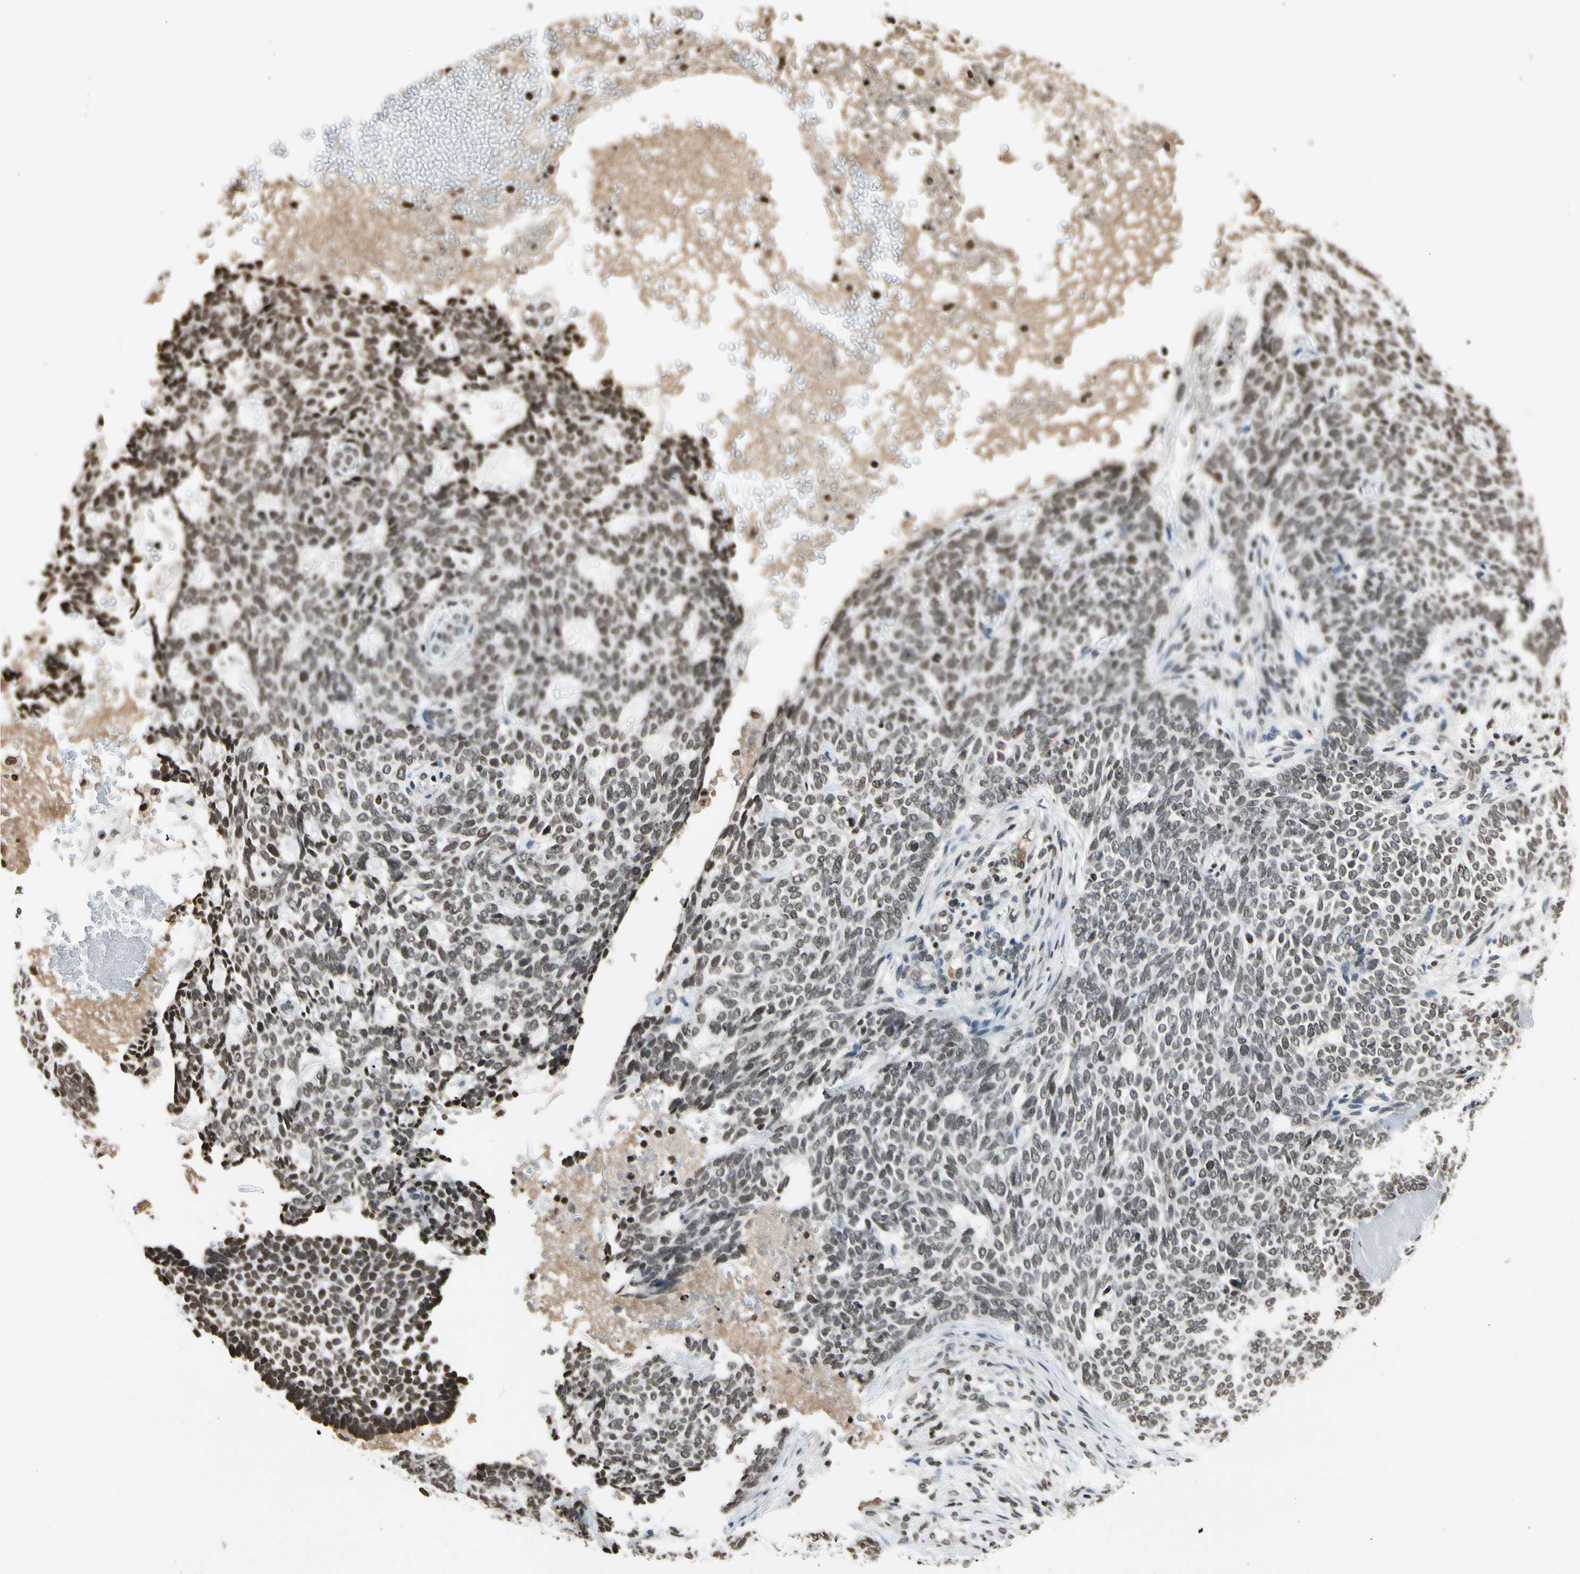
{"staining": {"intensity": "weak", "quantity": "25%-75%", "location": "nuclear"}, "tissue": "skin cancer", "cell_type": "Tumor cells", "image_type": "cancer", "snomed": [{"axis": "morphology", "description": "Basal cell carcinoma"}, {"axis": "topography", "description": "Skin"}], "caption": "A brown stain highlights weak nuclear staining of a protein in skin basal cell carcinoma tumor cells. (brown staining indicates protein expression, while blue staining denotes nuclei).", "gene": "RORA", "patient": {"sex": "male", "age": 87}}